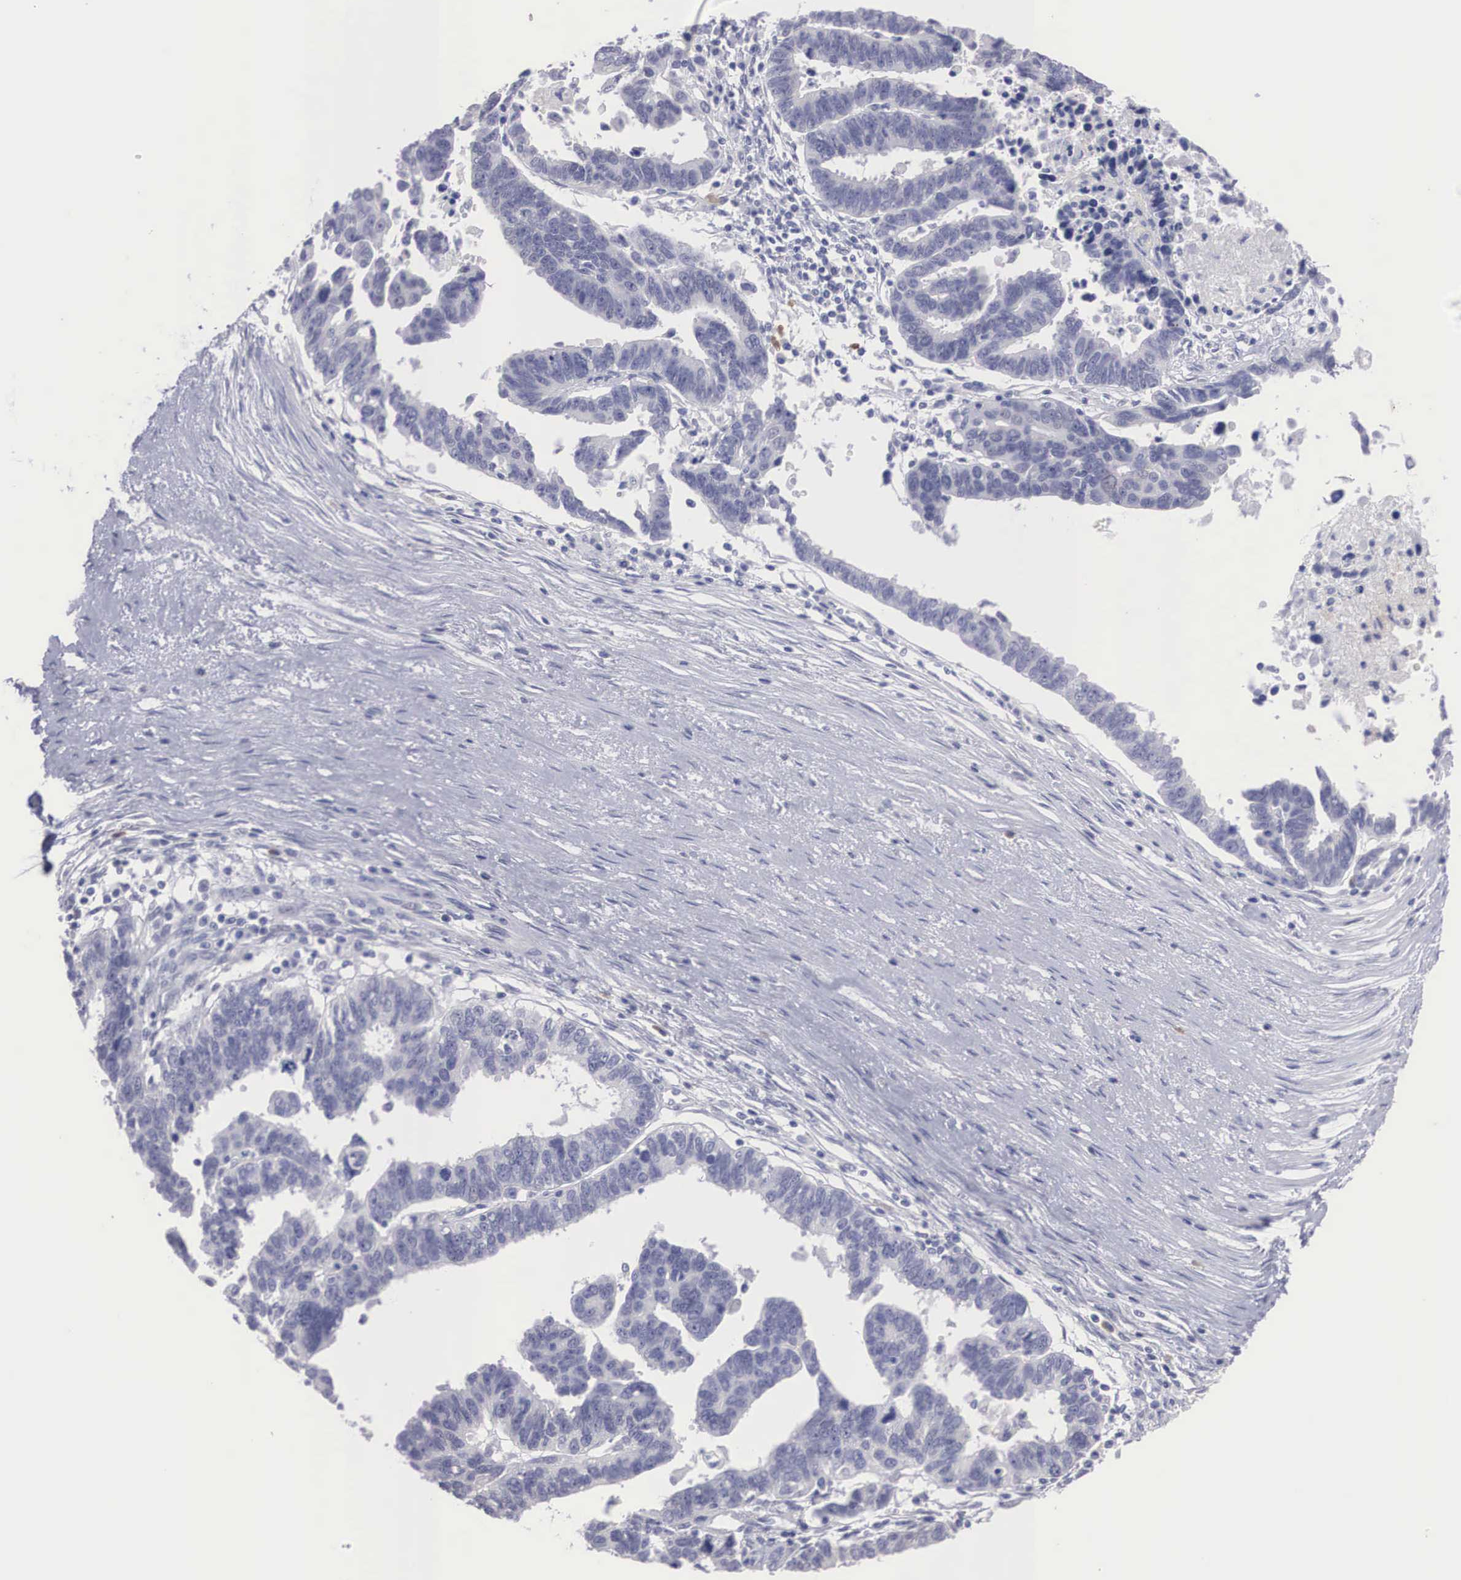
{"staining": {"intensity": "negative", "quantity": "none", "location": "none"}, "tissue": "ovarian cancer", "cell_type": "Tumor cells", "image_type": "cancer", "snomed": [{"axis": "morphology", "description": "Carcinoma, endometroid"}, {"axis": "morphology", "description": "Cystadenocarcinoma, serous, NOS"}, {"axis": "topography", "description": "Ovary"}], "caption": "Tumor cells show no significant staining in ovarian cancer.", "gene": "REPS2", "patient": {"sex": "female", "age": 45}}